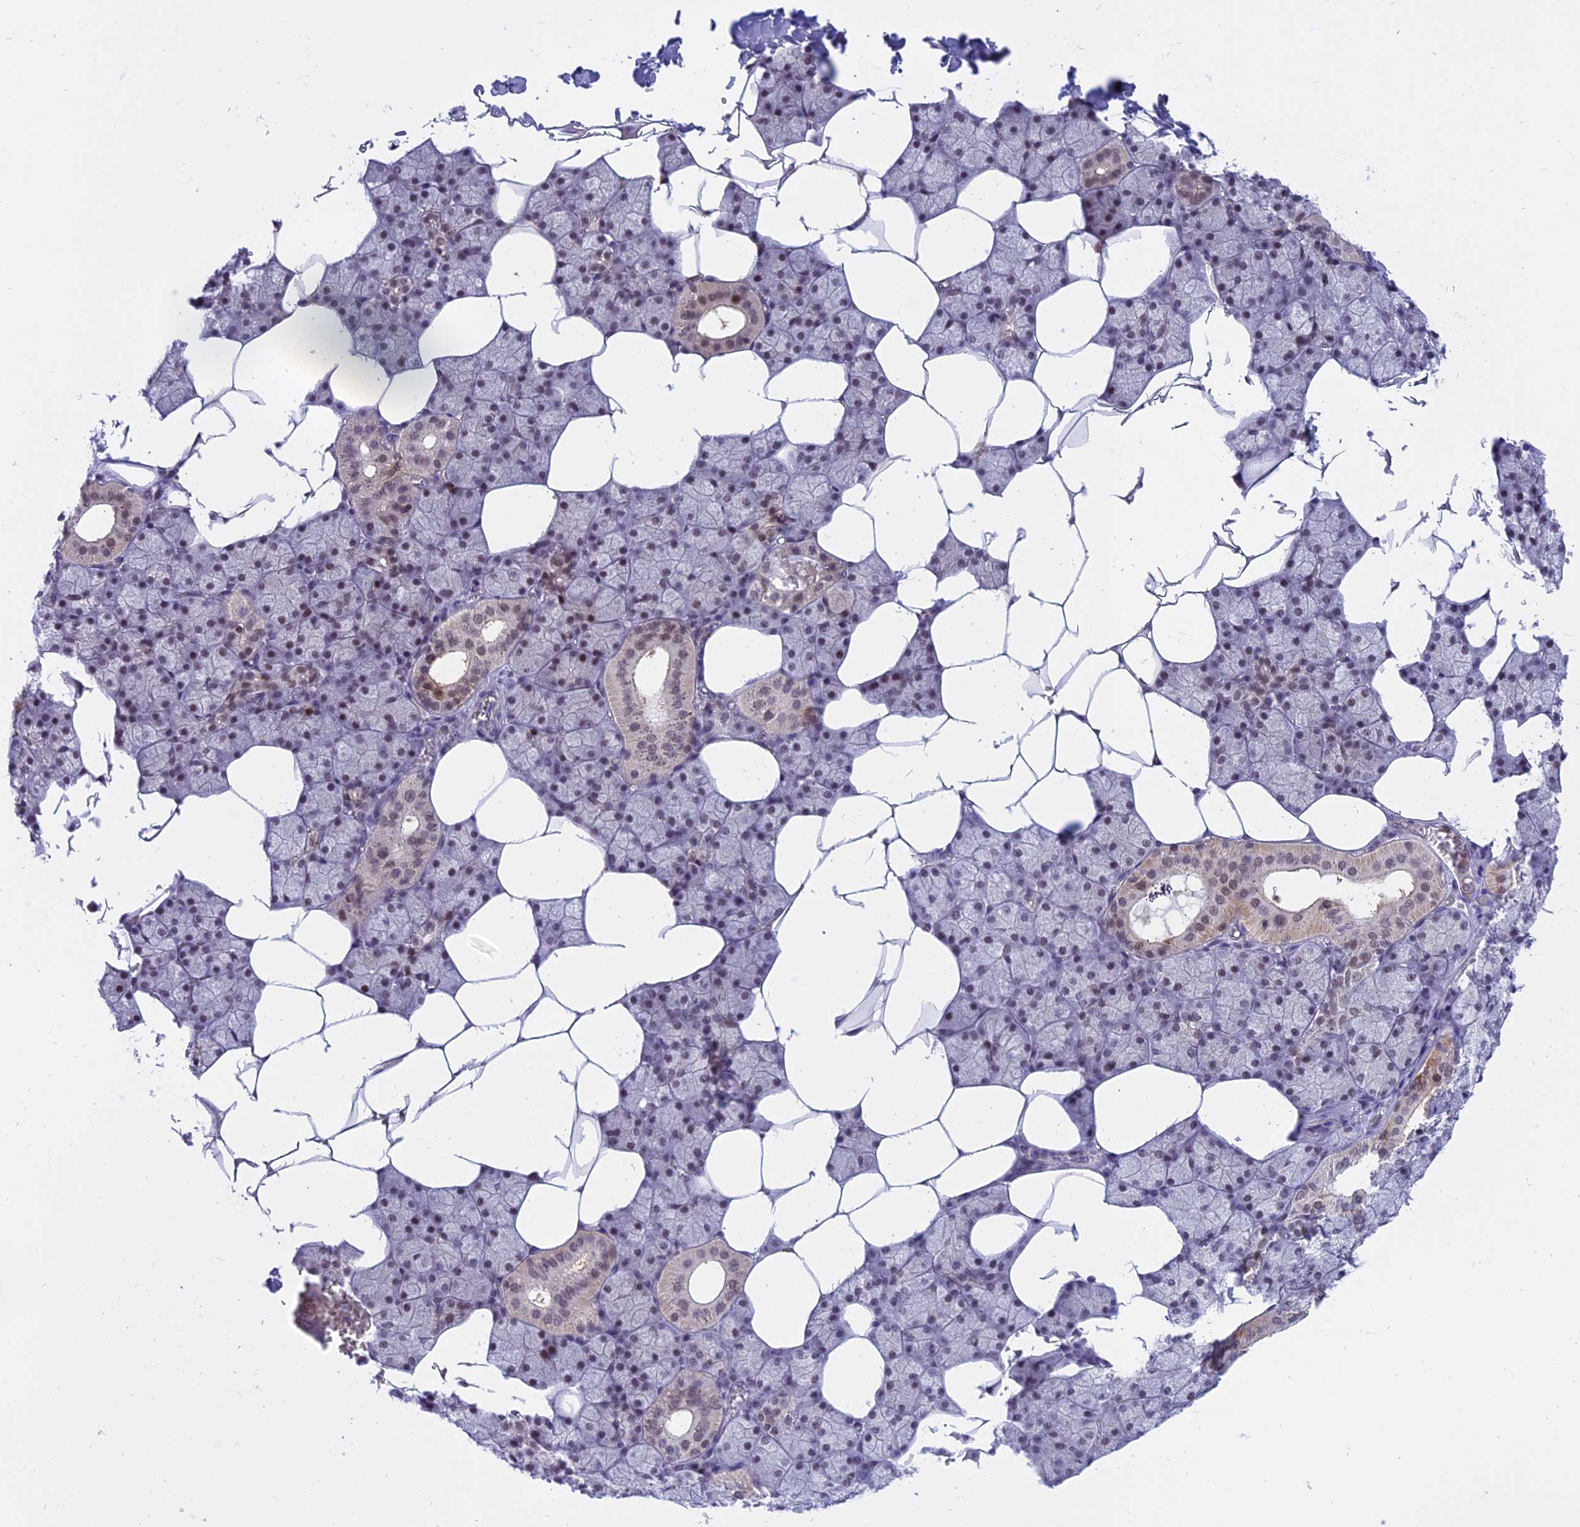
{"staining": {"intensity": "moderate", "quantity": "25%-75%", "location": "cytoplasmic/membranous,nuclear"}, "tissue": "salivary gland", "cell_type": "Glandular cells", "image_type": "normal", "snomed": [{"axis": "morphology", "description": "Normal tissue, NOS"}, {"axis": "topography", "description": "Salivary gland"}], "caption": "DAB (3,3'-diaminobenzidine) immunohistochemical staining of benign human salivary gland shows moderate cytoplasmic/membranous,nuclear protein staining in approximately 25%-75% of glandular cells. (IHC, brightfield microscopy, high magnification).", "gene": "TADA3", "patient": {"sex": "male", "age": 62}}